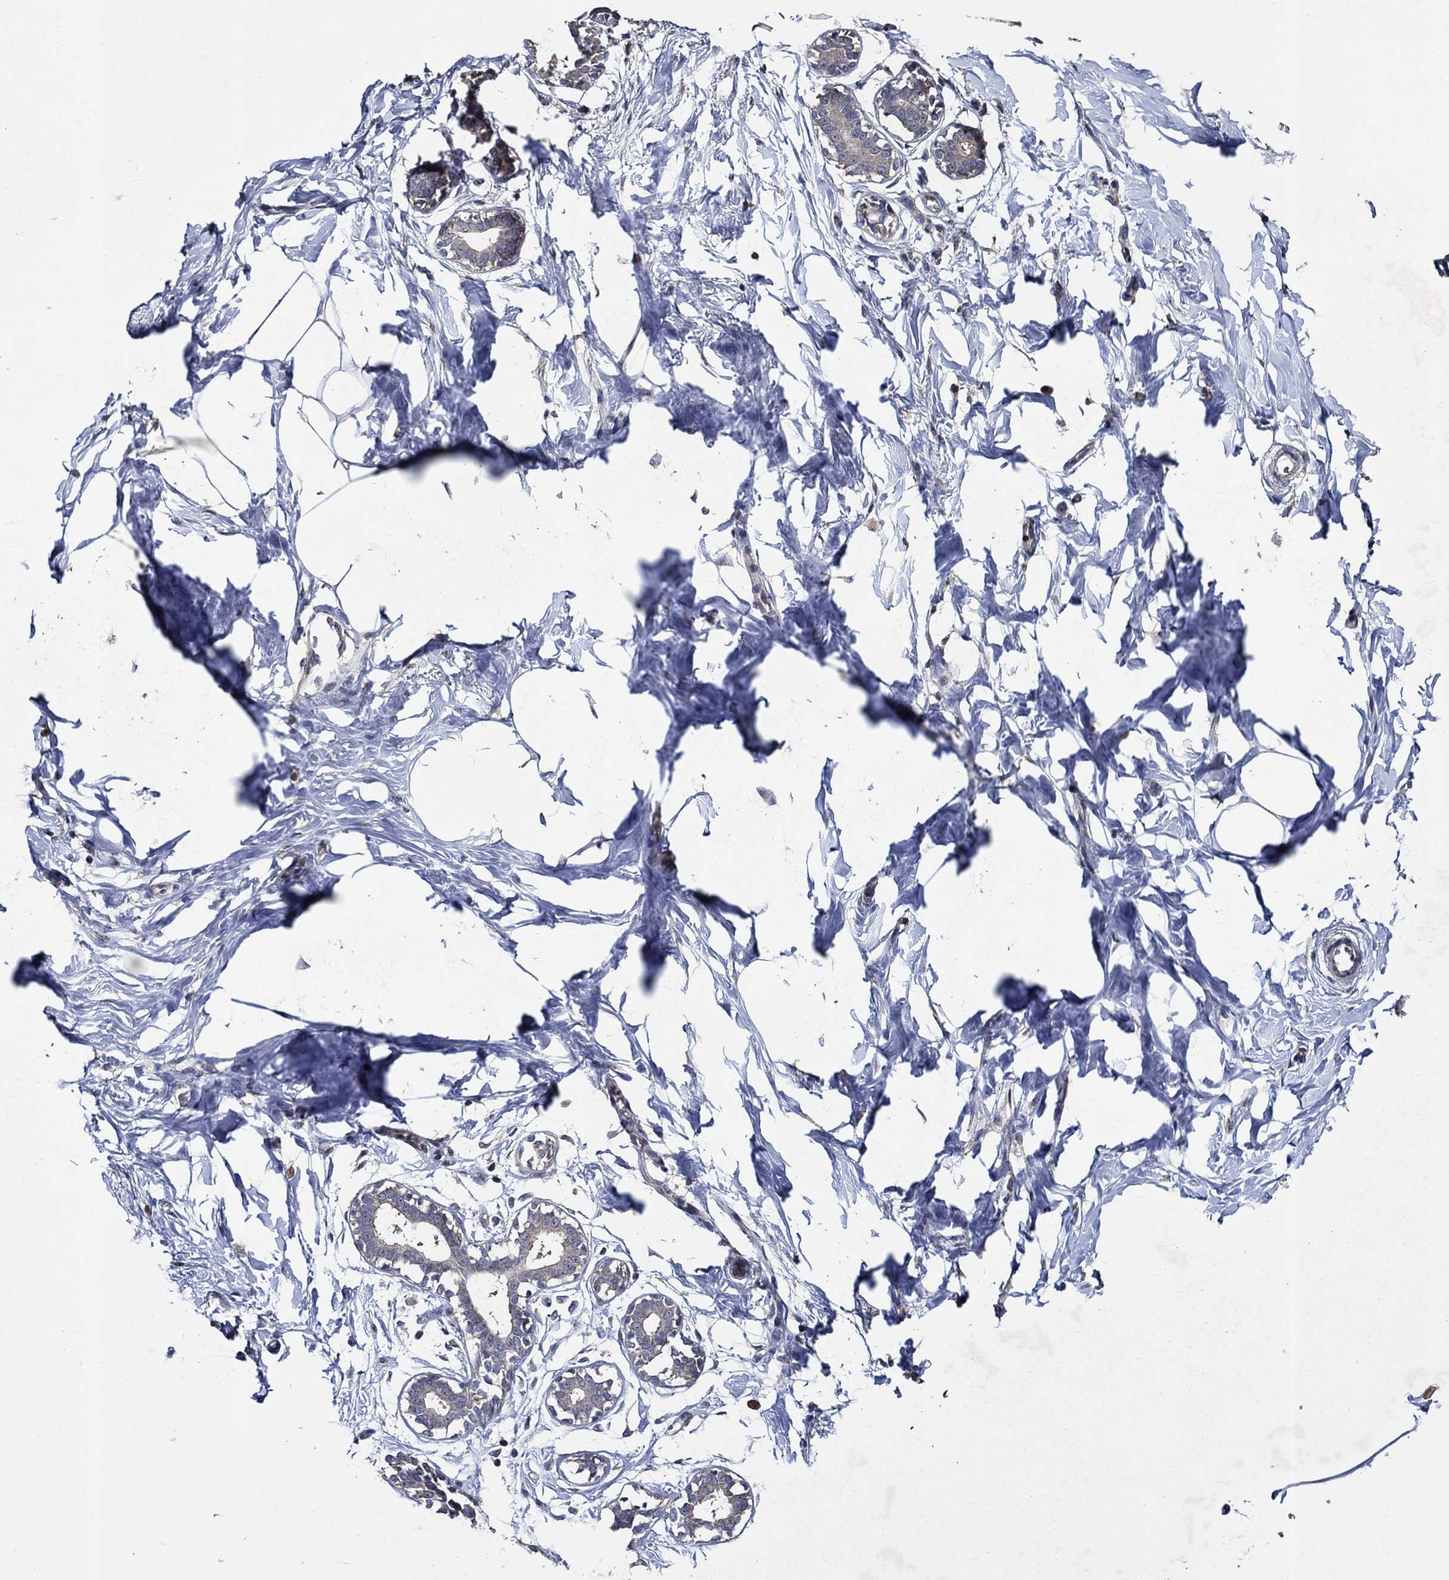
{"staining": {"intensity": "negative", "quantity": "none", "location": "none"}, "tissue": "breast", "cell_type": "Adipocytes", "image_type": "normal", "snomed": [{"axis": "morphology", "description": "Normal tissue, NOS"}, {"axis": "morphology", "description": "Lobular carcinoma, in situ"}, {"axis": "topography", "description": "Breast"}], "caption": "Adipocytes are negative for protein expression in normal human breast. (Stains: DAB (3,3'-diaminobenzidine) immunohistochemistry (IHC) with hematoxylin counter stain, Microscopy: brightfield microscopy at high magnification).", "gene": "HAP1", "patient": {"sex": "female", "age": 35}}